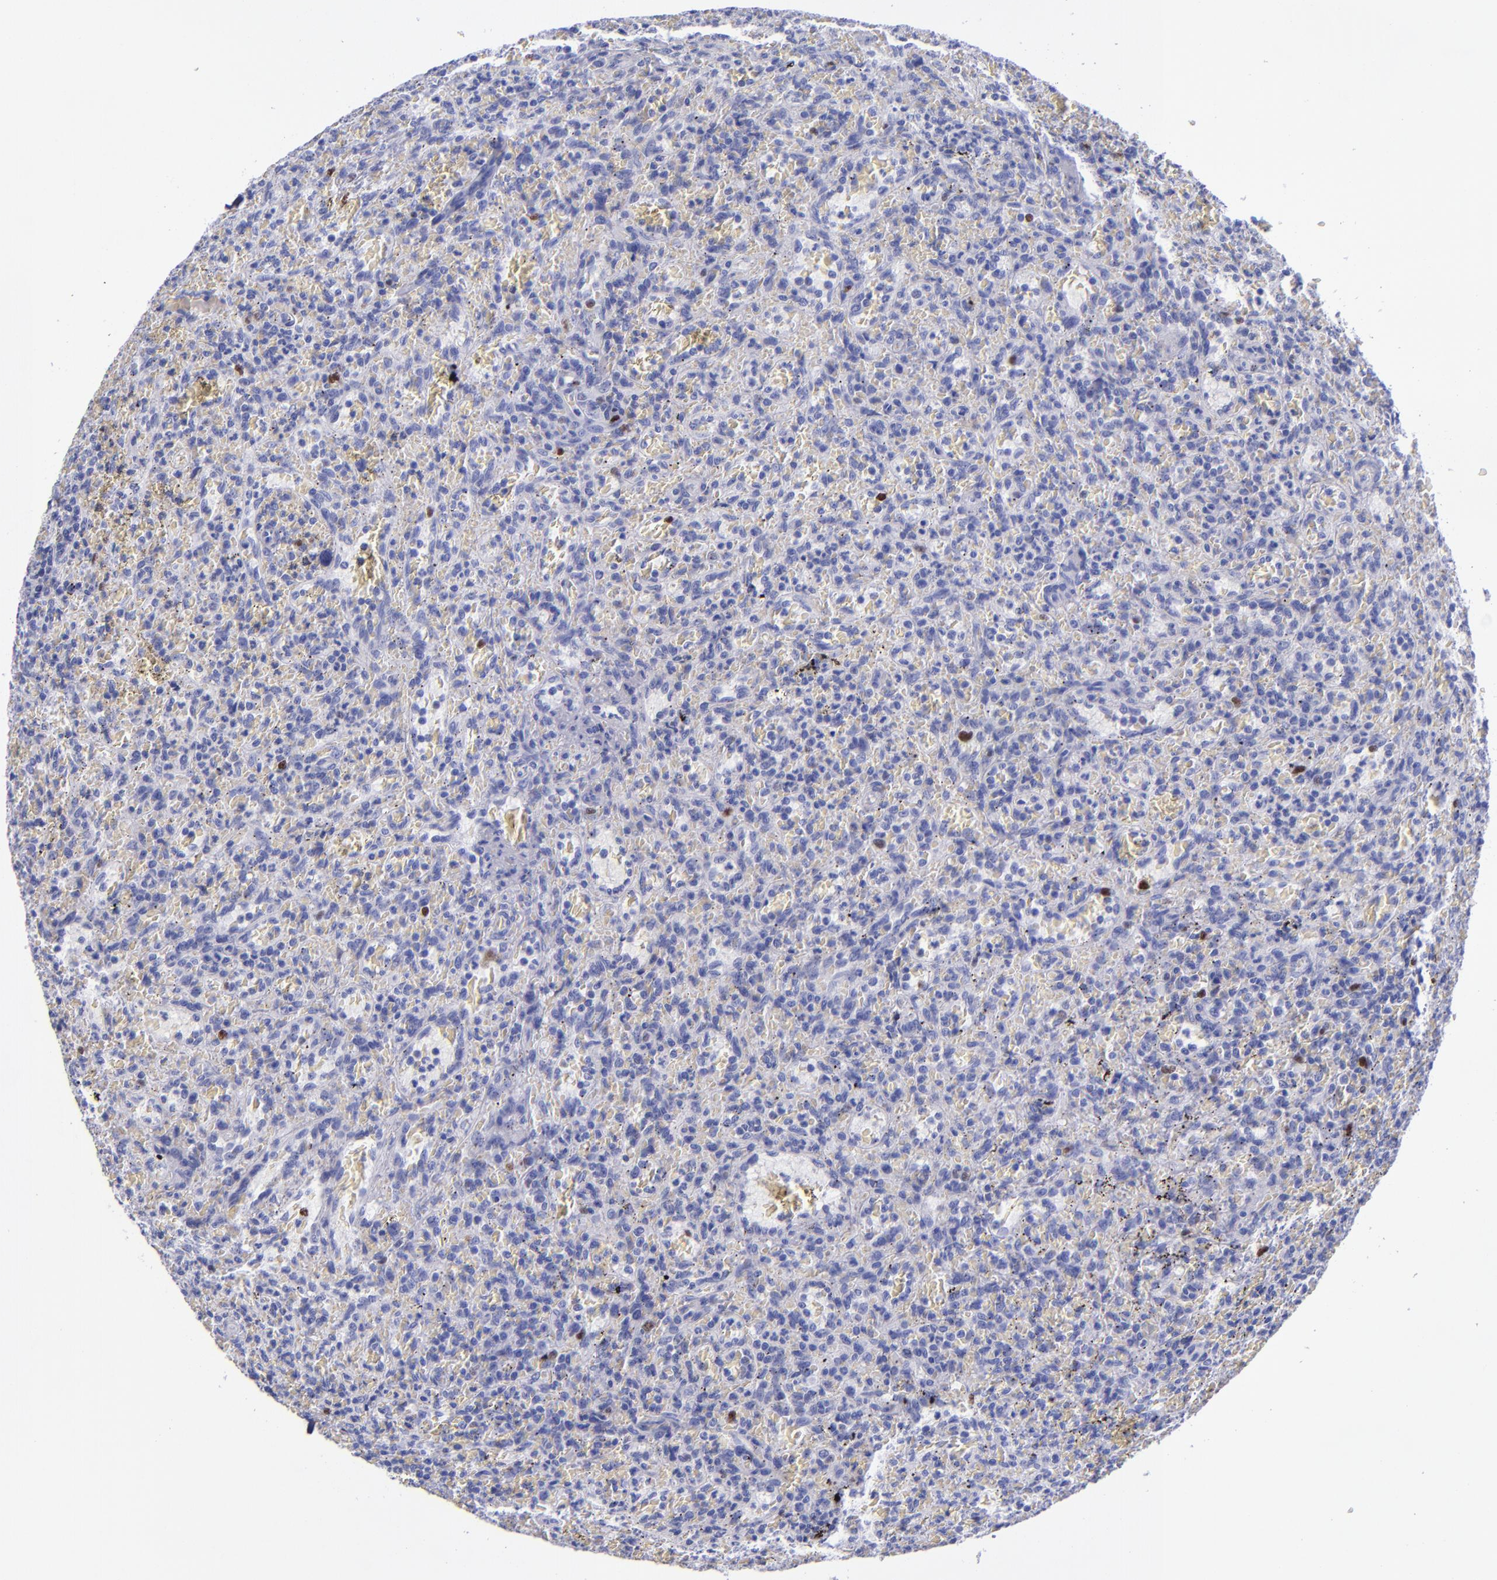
{"staining": {"intensity": "strong", "quantity": "<25%", "location": "nuclear"}, "tissue": "lymphoma", "cell_type": "Tumor cells", "image_type": "cancer", "snomed": [{"axis": "morphology", "description": "Malignant lymphoma, non-Hodgkin's type, Low grade"}, {"axis": "topography", "description": "Spleen"}], "caption": "Tumor cells display strong nuclear expression in approximately <25% of cells in lymphoma.", "gene": "MCM7", "patient": {"sex": "female", "age": 64}}